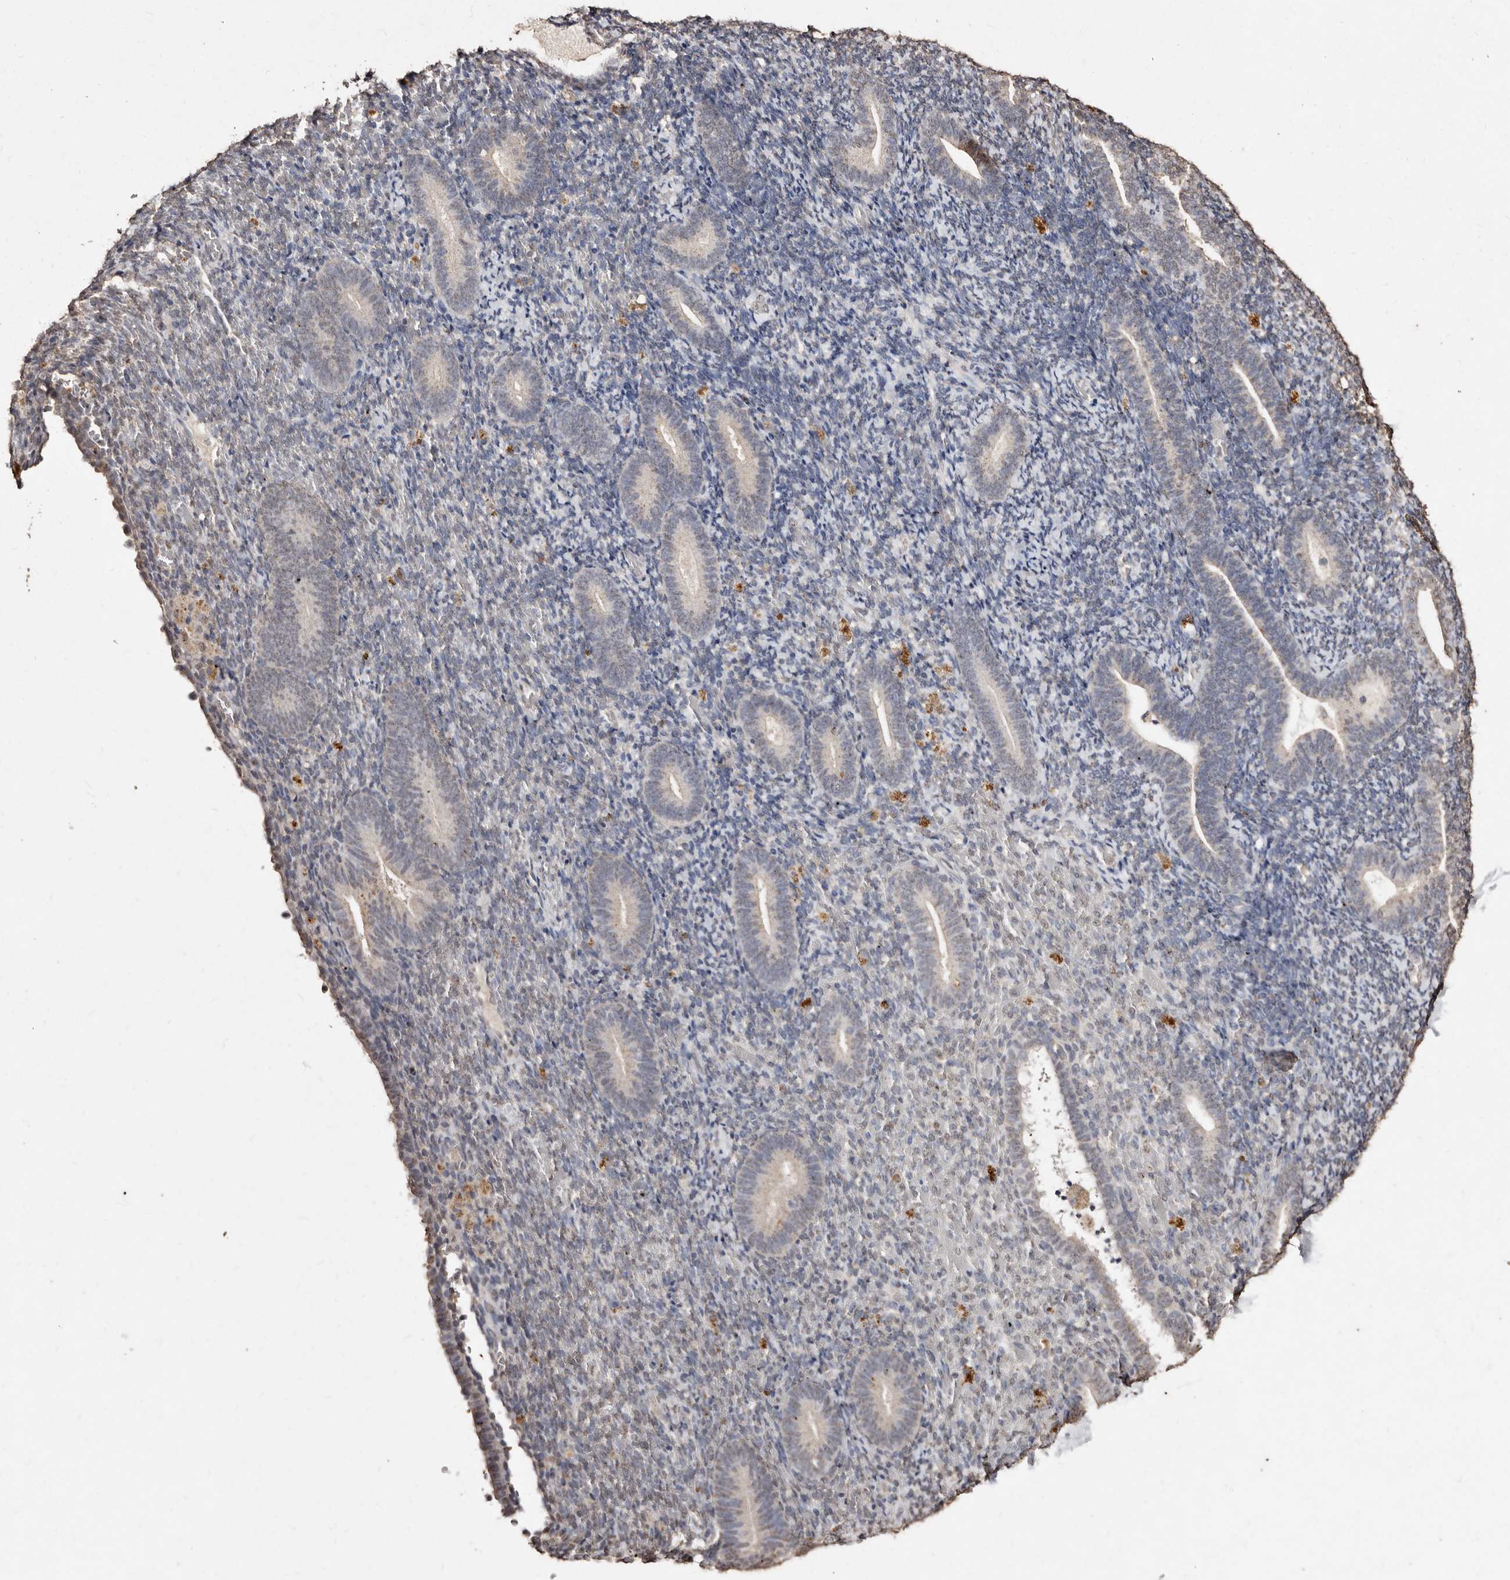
{"staining": {"intensity": "moderate", "quantity": "<25%", "location": "nuclear"}, "tissue": "endometrium", "cell_type": "Cells in endometrial stroma", "image_type": "normal", "snomed": [{"axis": "morphology", "description": "Normal tissue, NOS"}, {"axis": "topography", "description": "Endometrium"}], "caption": "Immunohistochemical staining of unremarkable human endometrium shows low levels of moderate nuclear staining in about <25% of cells in endometrial stroma.", "gene": "ERBB4", "patient": {"sex": "female", "age": 51}}